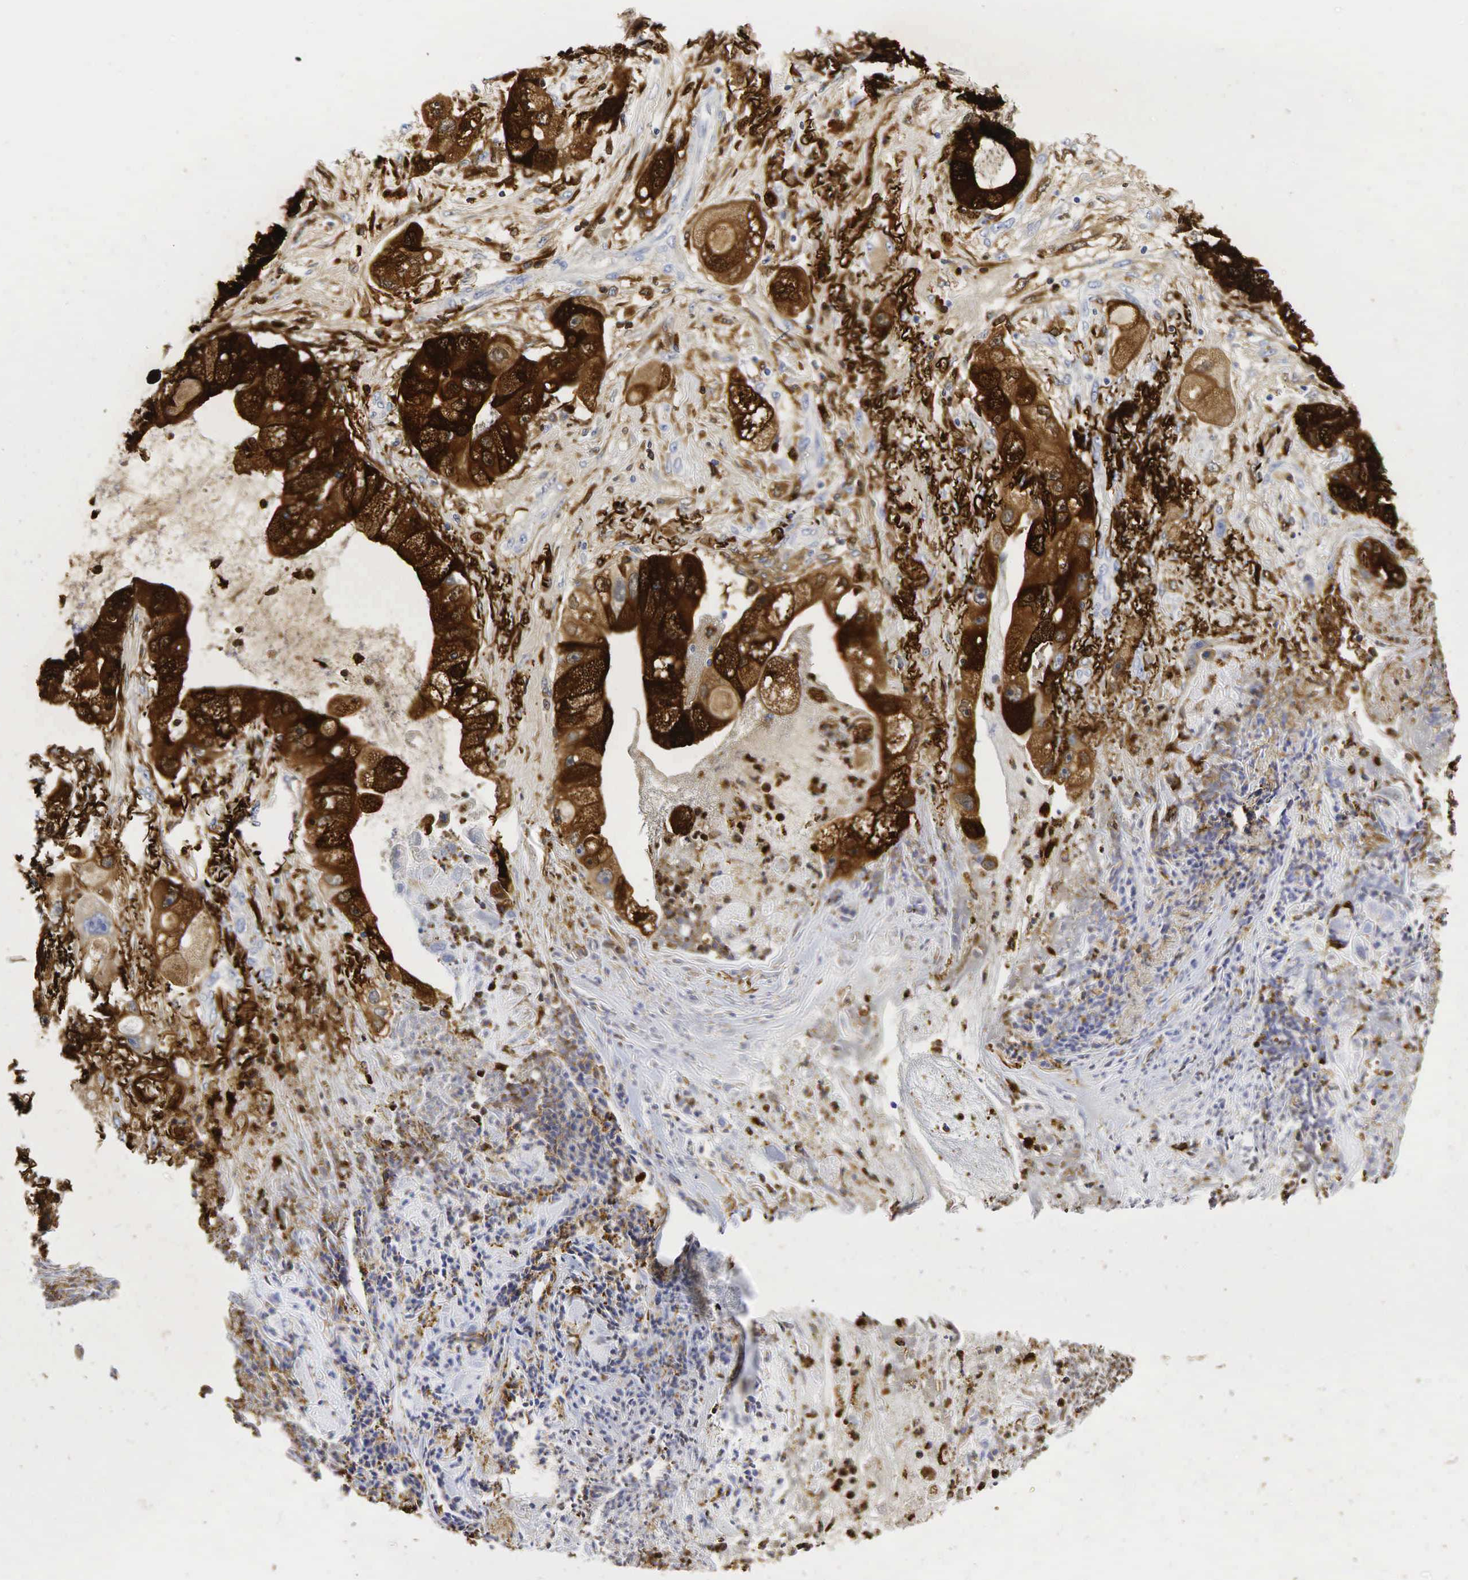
{"staining": {"intensity": "strong", "quantity": ">75%", "location": "cytoplasmic/membranous"}, "tissue": "pancreatic cancer", "cell_type": "Tumor cells", "image_type": "cancer", "snomed": [{"axis": "morphology", "description": "Adenocarcinoma, NOS"}, {"axis": "topography", "description": "Pancreas"}, {"axis": "topography", "description": "Stomach, upper"}], "caption": "Pancreatic adenocarcinoma stained with DAB immunohistochemistry (IHC) exhibits high levels of strong cytoplasmic/membranous positivity in about >75% of tumor cells.", "gene": "LYZ", "patient": {"sex": "male", "age": 77}}